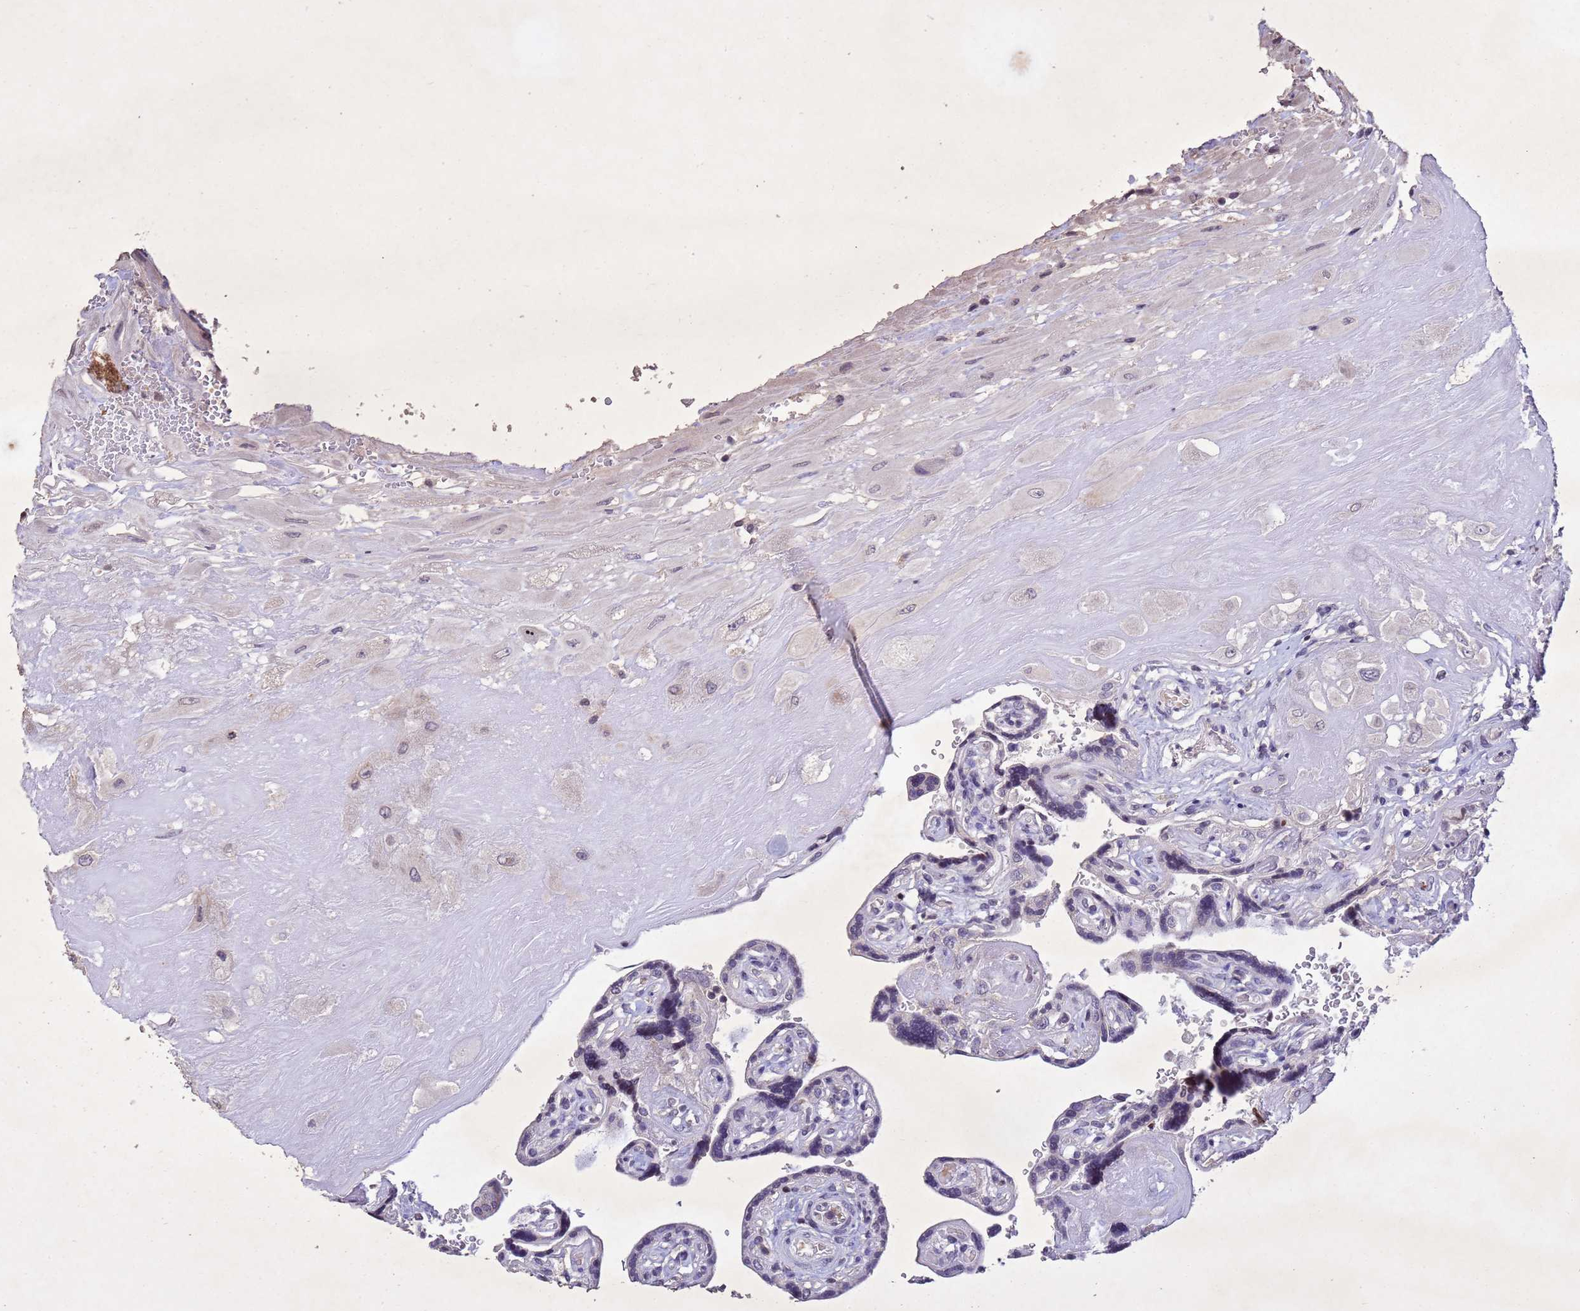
{"staining": {"intensity": "negative", "quantity": "none", "location": "none"}, "tissue": "placenta", "cell_type": "Decidual cells", "image_type": "normal", "snomed": [{"axis": "morphology", "description": "Normal tissue, NOS"}, {"axis": "topography", "description": "Placenta"}], "caption": "High power microscopy image of an immunohistochemistry (IHC) histopathology image of benign placenta, revealing no significant positivity in decidual cells.", "gene": "NLRP11", "patient": {"sex": "female", "age": 32}}